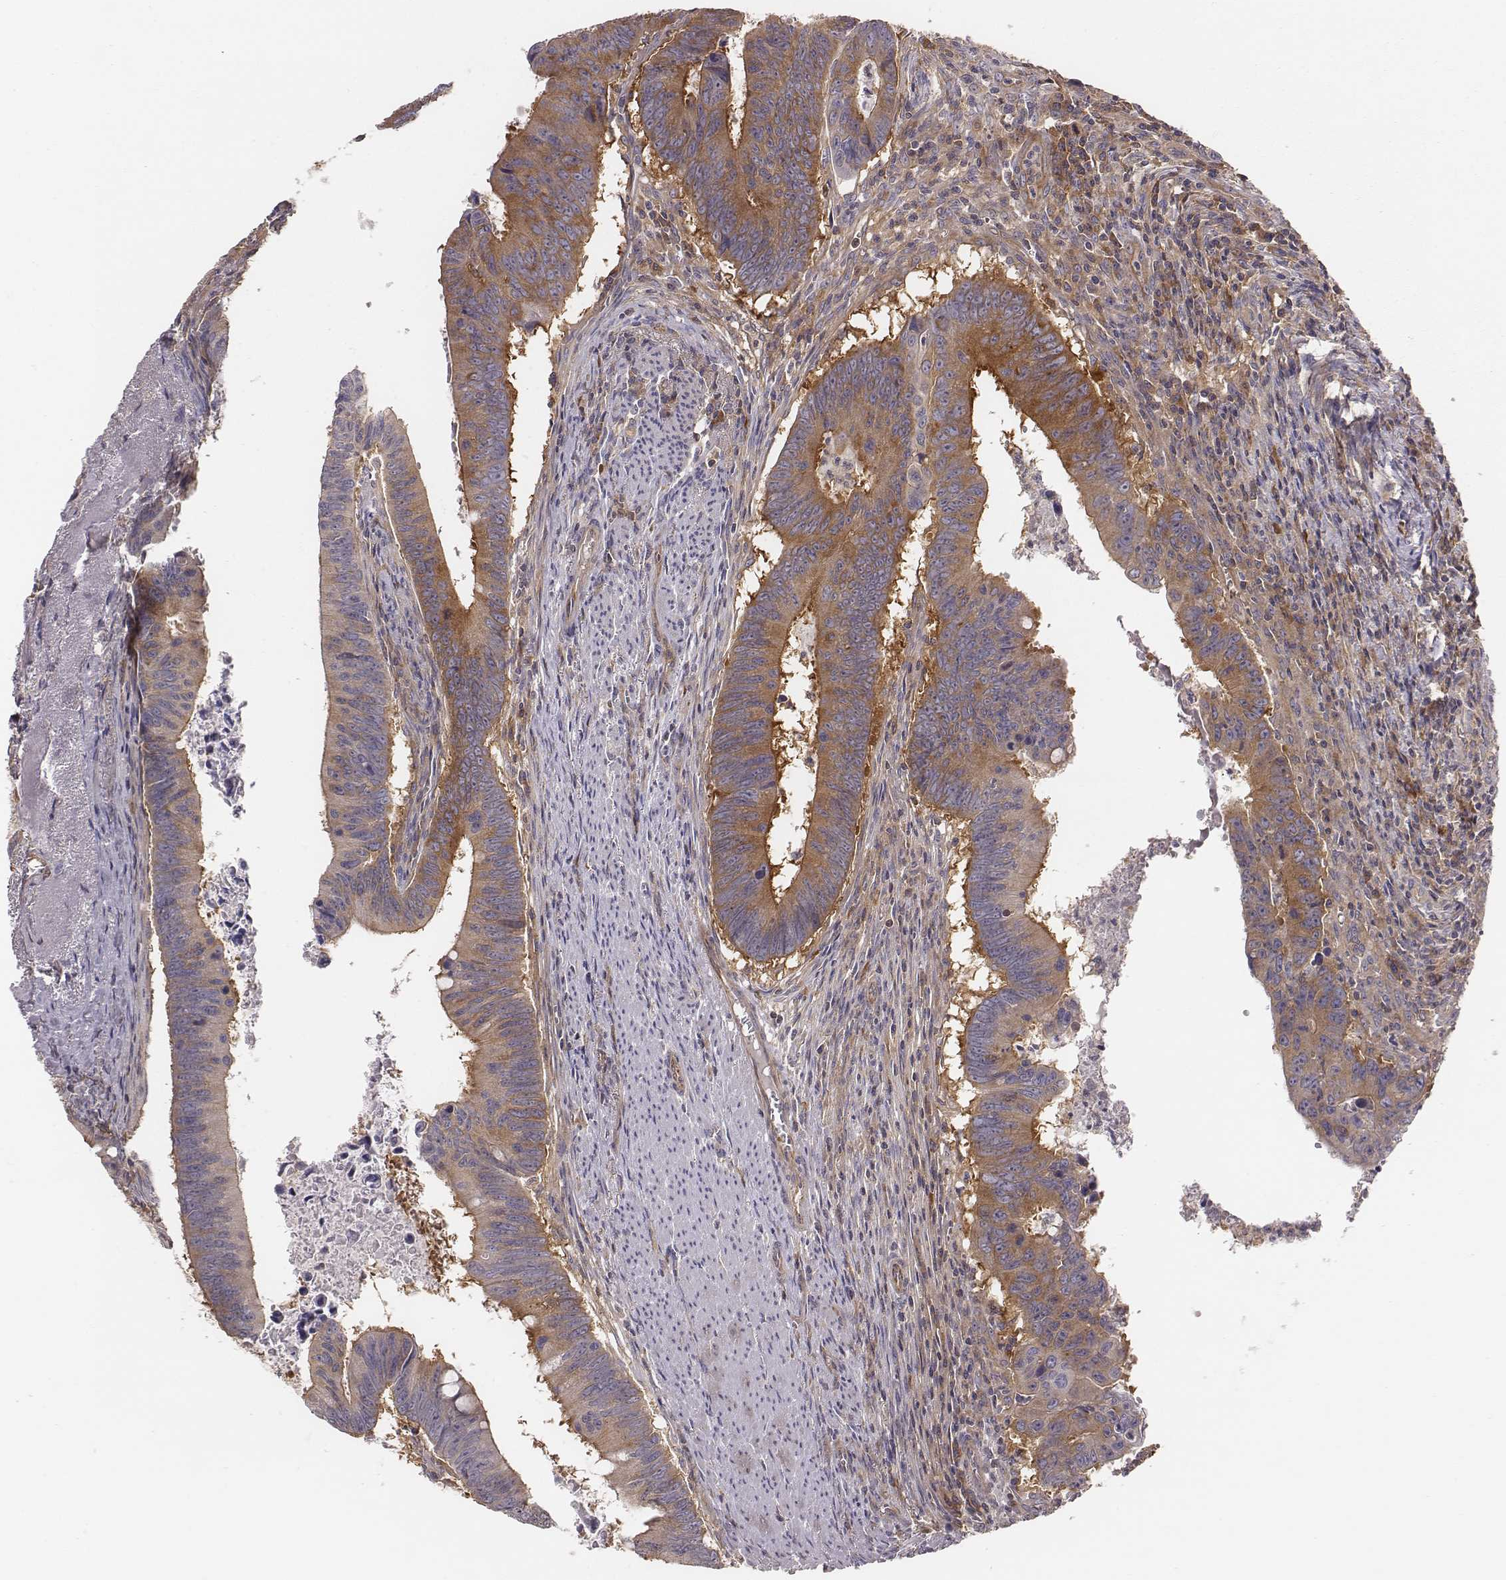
{"staining": {"intensity": "moderate", "quantity": ">75%", "location": "cytoplasmic/membranous"}, "tissue": "colorectal cancer", "cell_type": "Tumor cells", "image_type": "cancer", "snomed": [{"axis": "morphology", "description": "Adenocarcinoma, NOS"}, {"axis": "topography", "description": "Colon"}], "caption": "Protein expression analysis of colorectal adenocarcinoma reveals moderate cytoplasmic/membranous staining in about >75% of tumor cells. The protein is shown in brown color, while the nuclei are stained blue.", "gene": "CAD", "patient": {"sex": "female", "age": 87}}